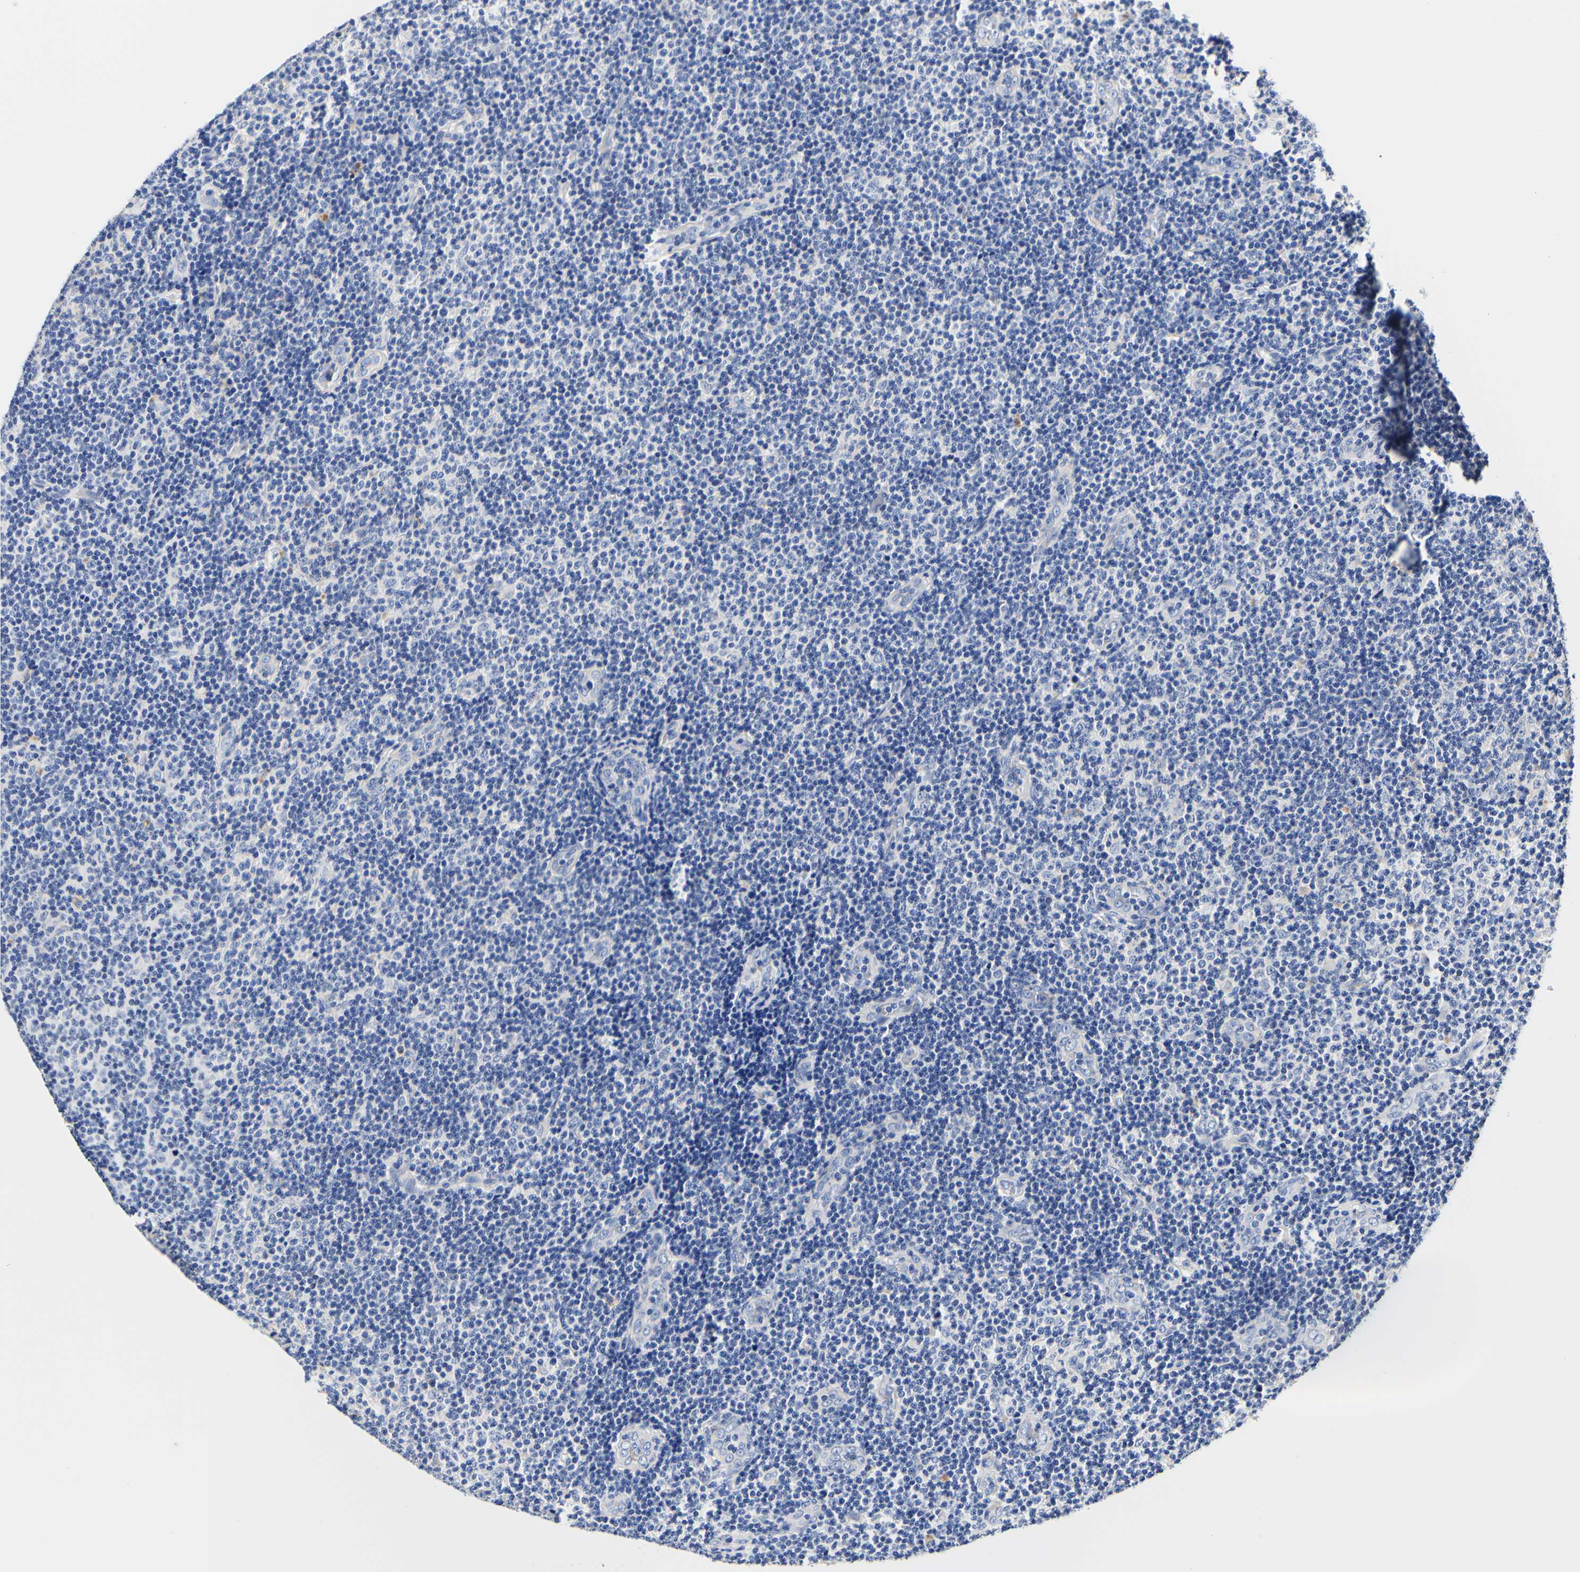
{"staining": {"intensity": "negative", "quantity": "none", "location": "none"}, "tissue": "lymphoma", "cell_type": "Tumor cells", "image_type": "cancer", "snomed": [{"axis": "morphology", "description": "Malignant lymphoma, non-Hodgkin's type, Low grade"}, {"axis": "topography", "description": "Lymph node"}], "caption": "The IHC image has no significant positivity in tumor cells of lymphoma tissue.", "gene": "CAMK4", "patient": {"sex": "male", "age": 83}}